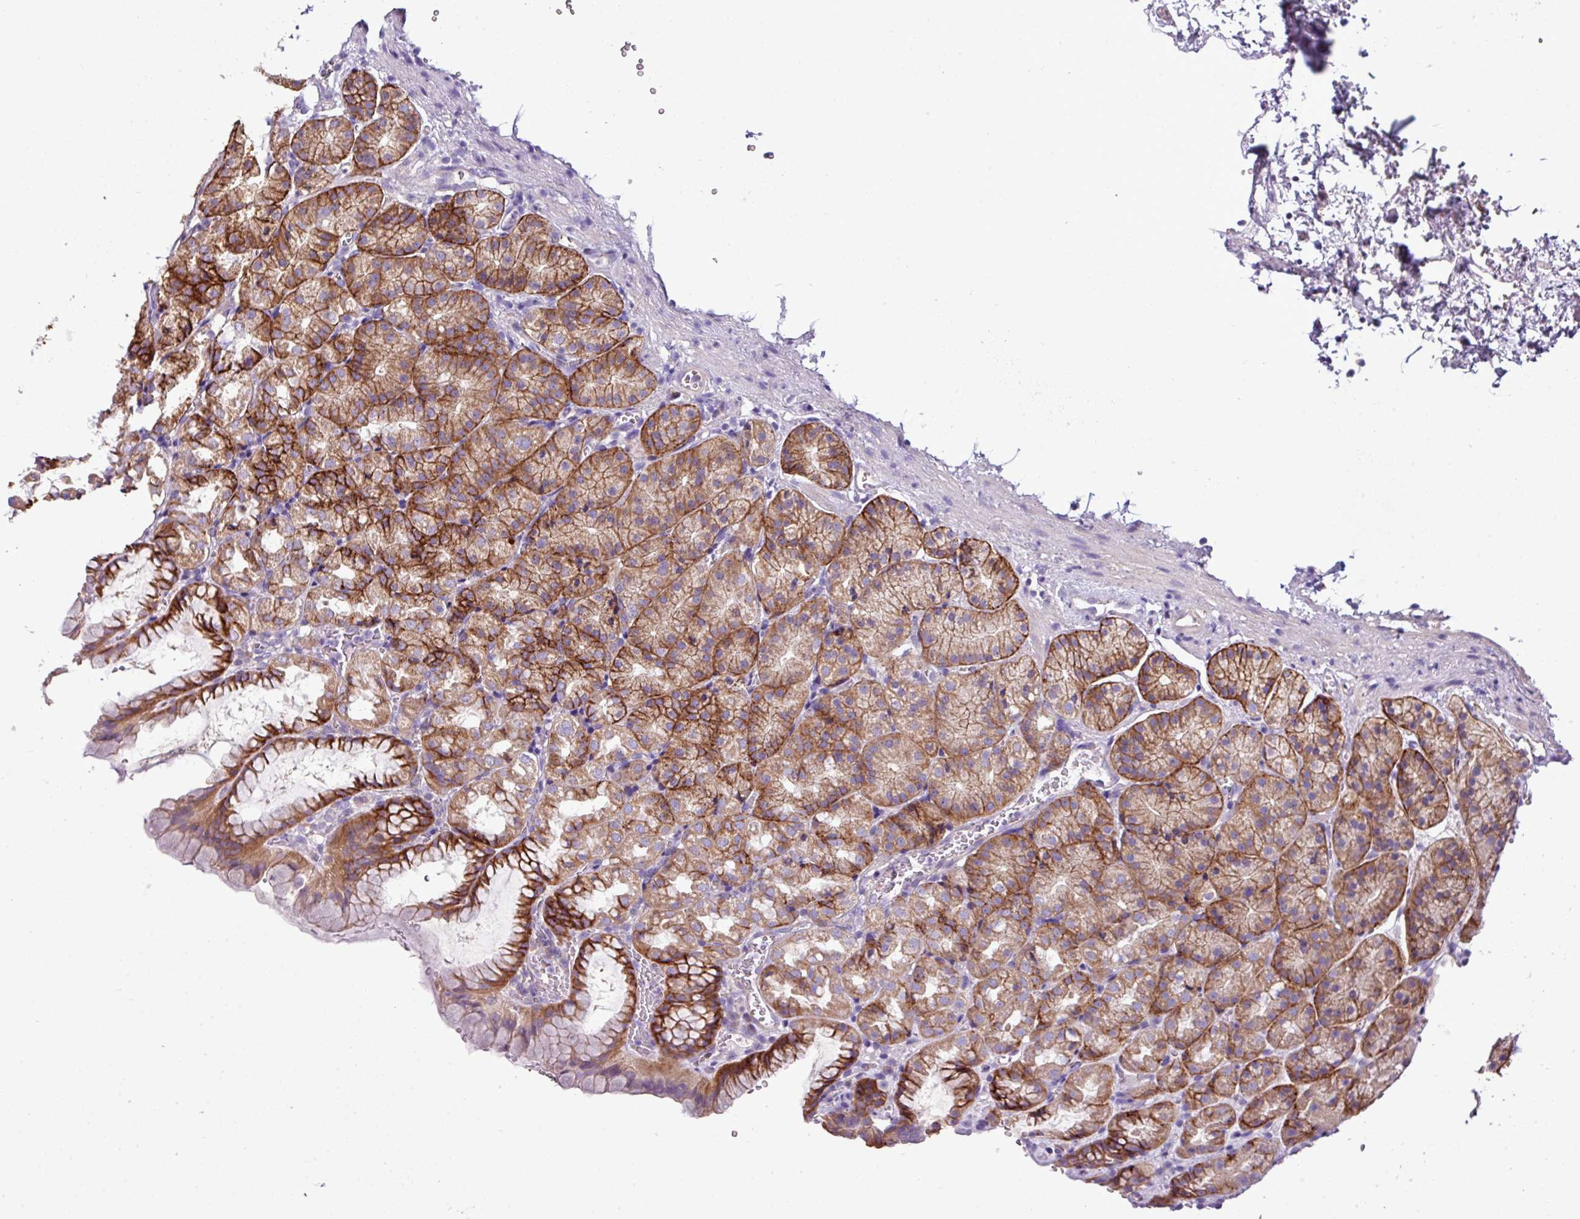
{"staining": {"intensity": "strong", "quantity": ">75%", "location": "cytoplasmic/membranous"}, "tissue": "stomach", "cell_type": "Glandular cells", "image_type": "normal", "snomed": [{"axis": "morphology", "description": "Normal tissue, NOS"}, {"axis": "topography", "description": "Stomach, upper"}], "caption": "Immunohistochemical staining of normal human stomach exhibits >75% levels of strong cytoplasmic/membranous protein positivity in about >75% of glandular cells.", "gene": "AGAP4", "patient": {"sex": "female", "age": 81}}